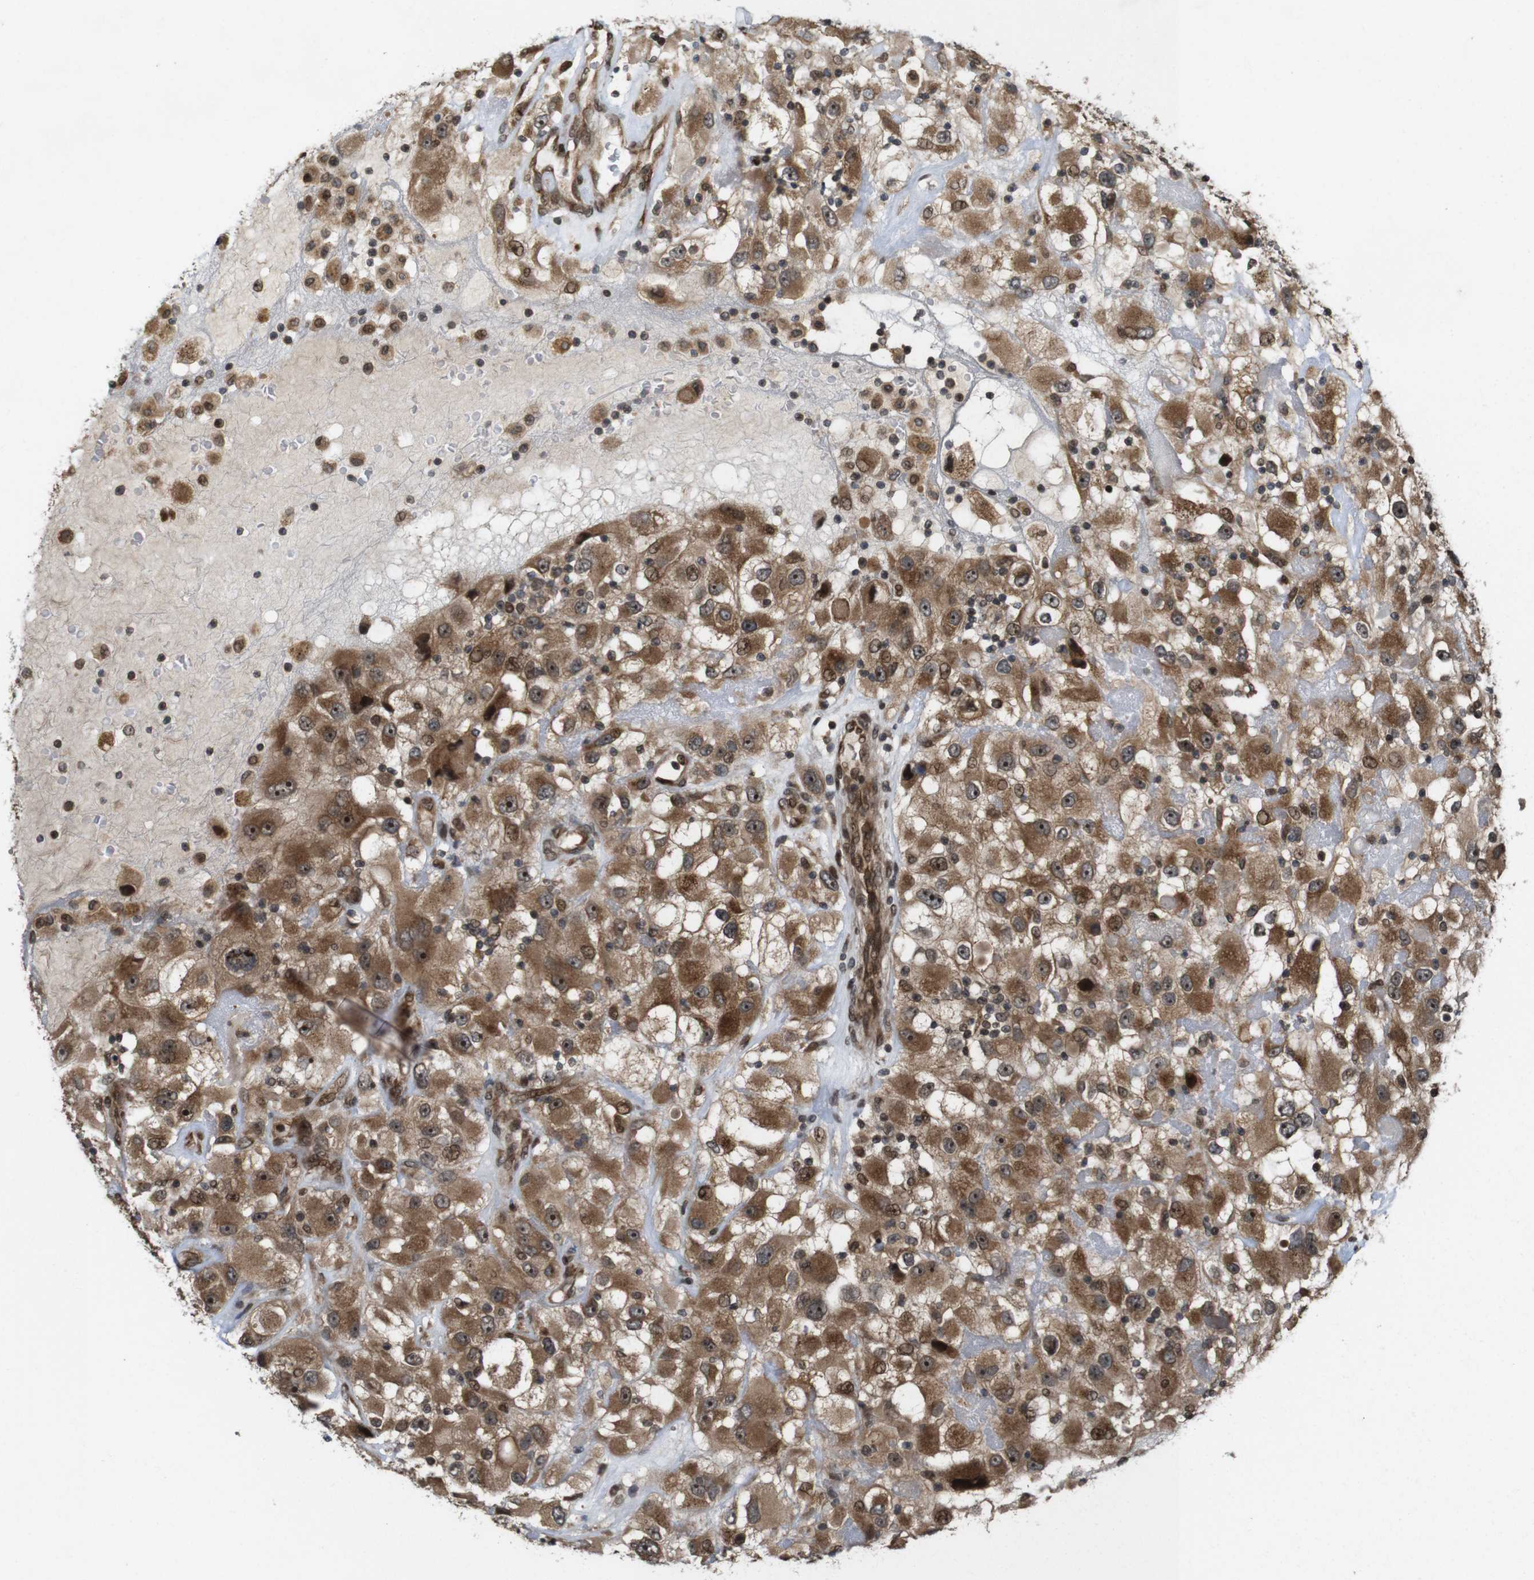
{"staining": {"intensity": "moderate", "quantity": ">75%", "location": "cytoplasmic/membranous,nuclear"}, "tissue": "renal cancer", "cell_type": "Tumor cells", "image_type": "cancer", "snomed": [{"axis": "morphology", "description": "Adenocarcinoma, NOS"}, {"axis": "topography", "description": "Kidney"}], "caption": "Immunohistochemistry (DAB (3,3'-diaminobenzidine)) staining of human renal cancer reveals moderate cytoplasmic/membranous and nuclear protein positivity in about >75% of tumor cells.", "gene": "EFCAB14", "patient": {"sex": "female", "age": 52}}